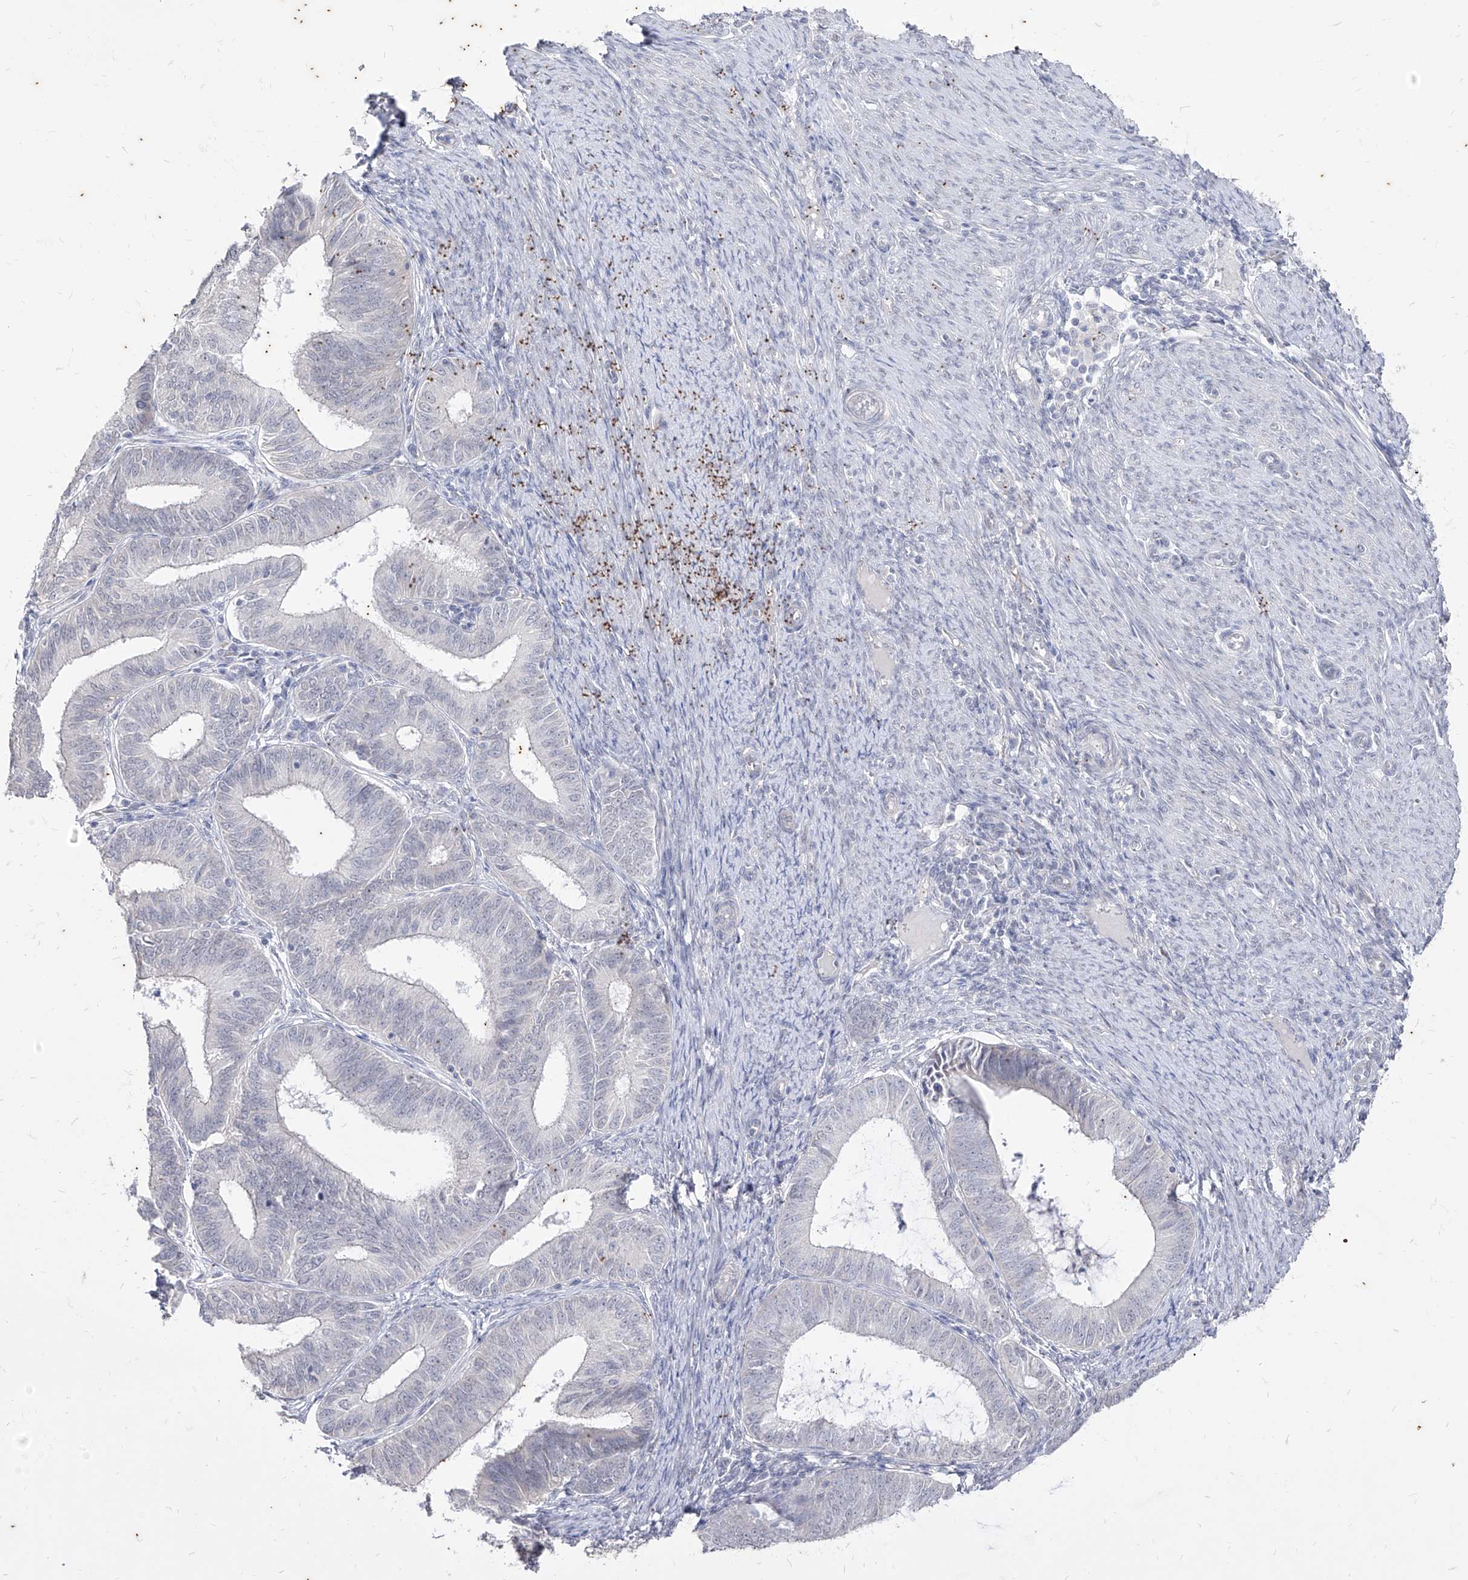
{"staining": {"intensity": "negative", "quantity": "none", "location": "none"}, "tissue": "endometrial cancer", "cell_type": "Tumor cells", "image_type": "cancer", "snomed": [{"axis": "morphology", "description": "Adenocarcinoma, NOS"}, {"axis": "topography", "description": "Endometrium"}], "caption": "Tumor cells show no significant protein expression in endometrial cancer.", "gene": "PHF20L1", "patient": {"sex": "female", "age": 51}}